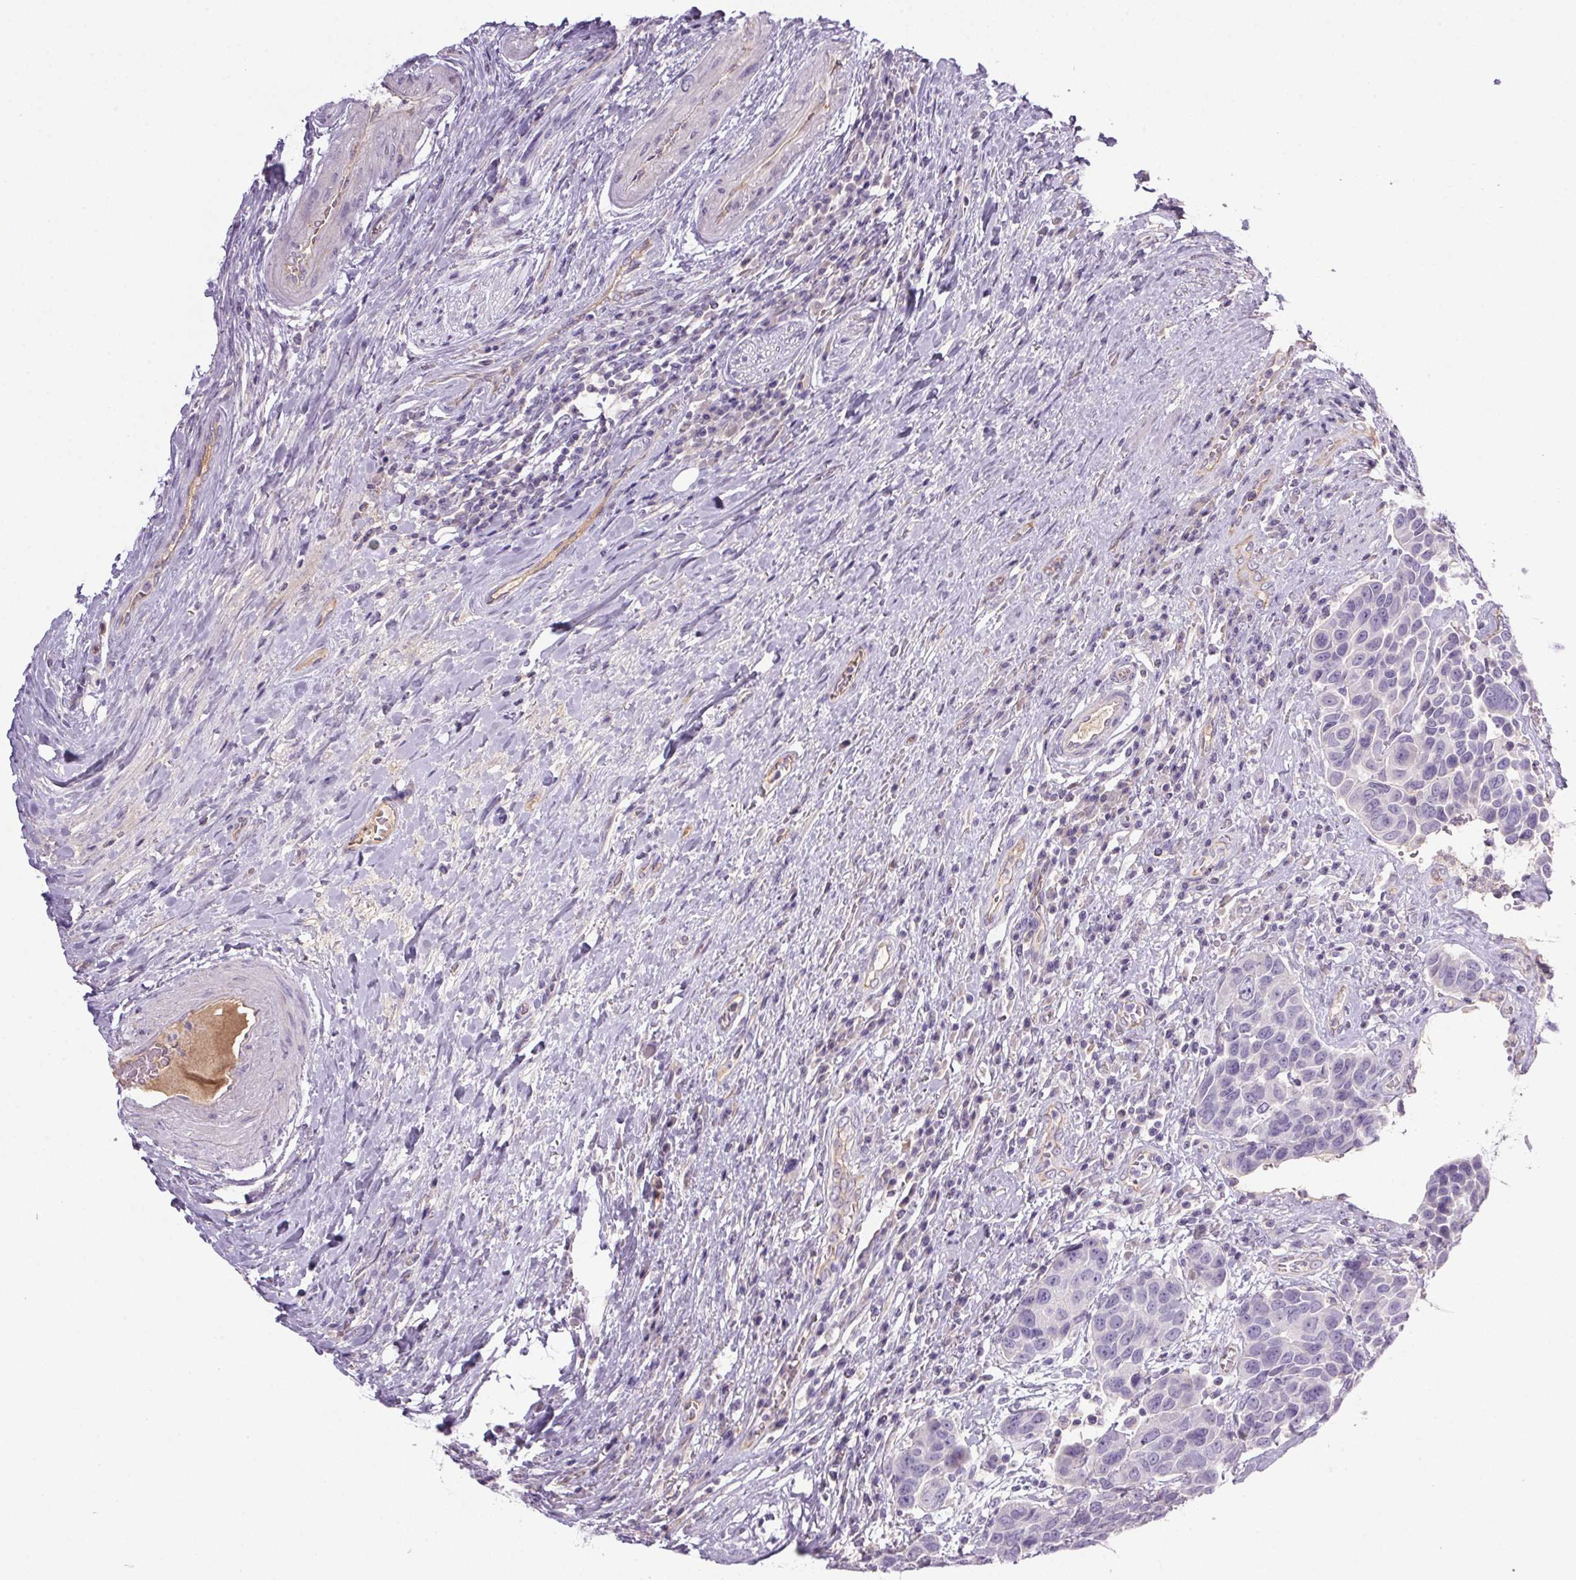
{"staining": {"intensity": "negative", "quantity": "none", "location": "none"}, "tissue": "urothelial cancer", "cell_type": "Tumor cells", "image_type": "cancer", "snomed": [{"axis": "morphology", "description": "Urothelial carcinoma, High grade"}, {"axis": "topography", "description": "Urinary bladder"}], "caption": "An IHC photomicrograph of urothelial carcinoma (high-grade) is shown. There is no staining in tumor cells of urothelial carcinoma (high-grade). (Stains: DAB immunohistochemistry (IHC) with hematoxylin counter stain, Microscopy: brightfield microscopy at high magnification).", "gene": "APOC4", "patient": {"sex": "female", "age": 70}}